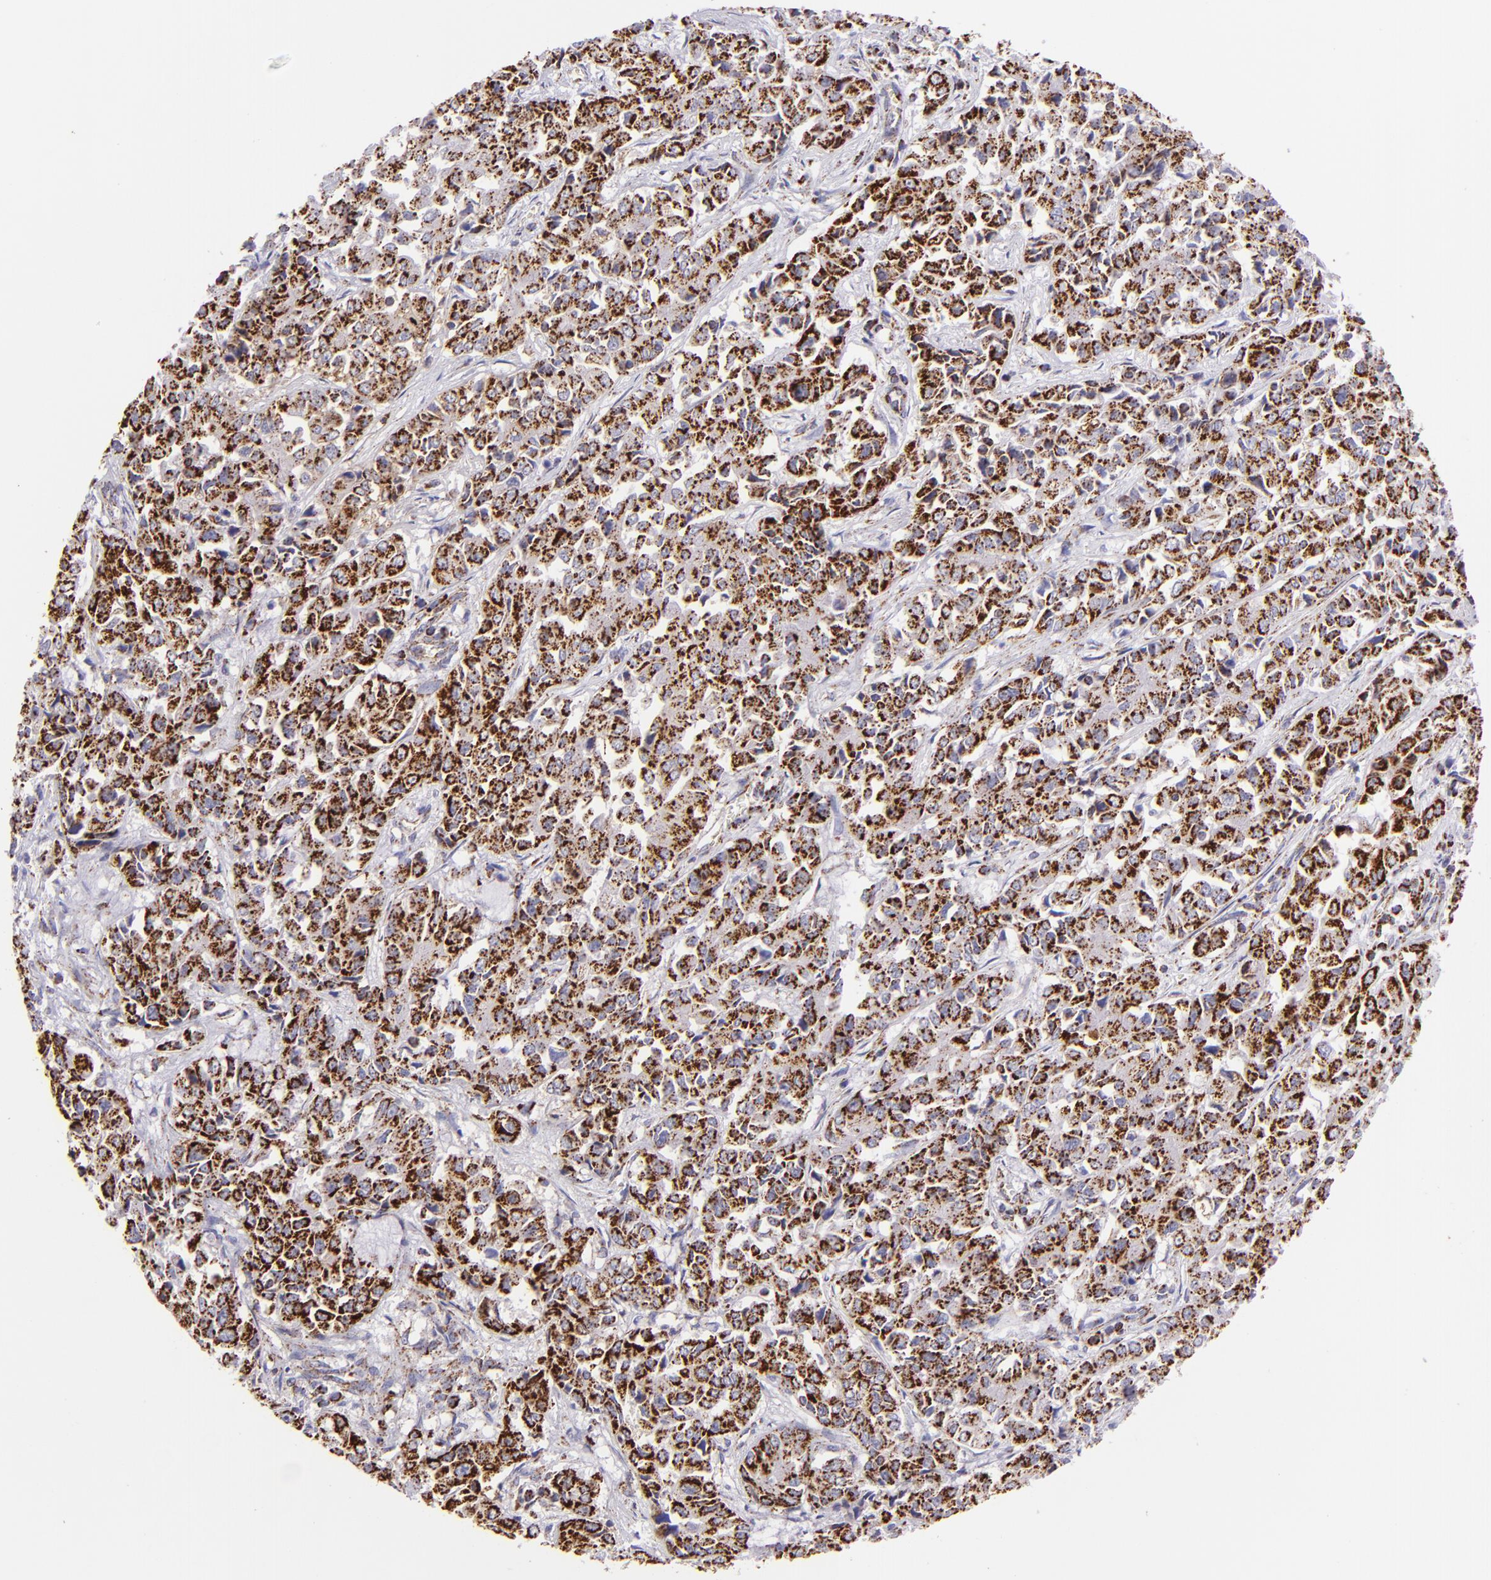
{"staining": {"intensity": "moderate", "quantity": ">75%", "location": "cytoplasmic/membranous"}, "tissue": "pancreatic cancer", "cell_type": "Tumor cells", "image_type": "cancer", "snomed": [{"axis": "morphology", "description": "Adenocarcinoma, NOS"}, {"axis": "topography", "description": "Pancreas"}], "caption": "Pancreatic adenocarcinoma was stained to show a protein in brown. There is medium levels of moderate cytoplasmic/membranous staining in about >75% of tumor cells.", "gene": "HSPD1", "patient": {"sex": "female", "age": 52}}